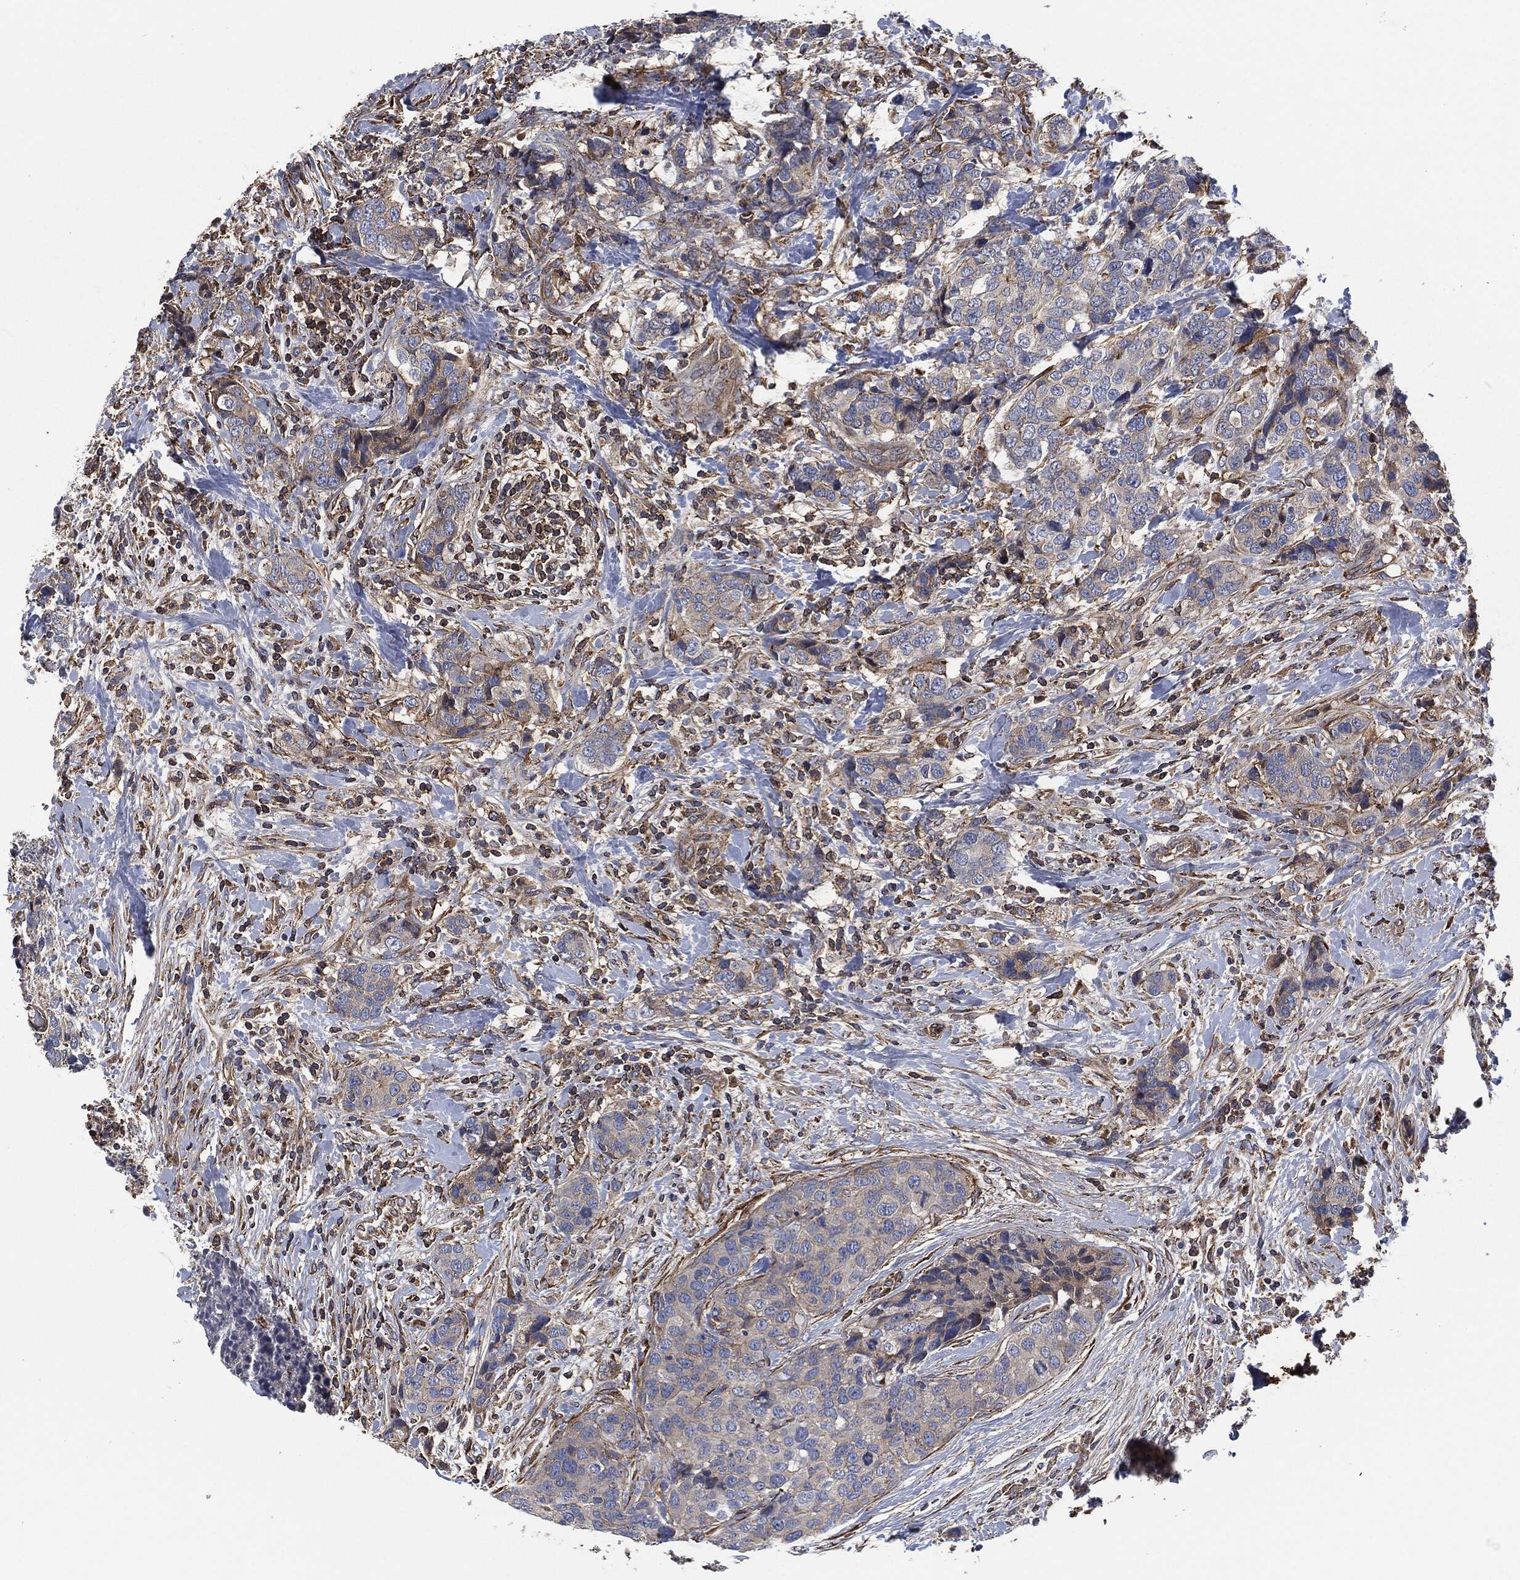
{"staining": {"intensity": "negative", "quantity": "none", "location": "none"}, "tissue": "breast cancer", "cell_type": "Tumor cells", "image_type": "cancer", "snomed": [{"axis": "morphology", "description": "Lobular carcinoma"}, {"axis": "topography", "description": "Breast"}], "caption": "Micrograph shows no significant protein expression in tumor cells of breast cancer. Nuclei are stained in blue.", "gene": "LGALS9", "patient": {"sex": "female", "age": 59}}